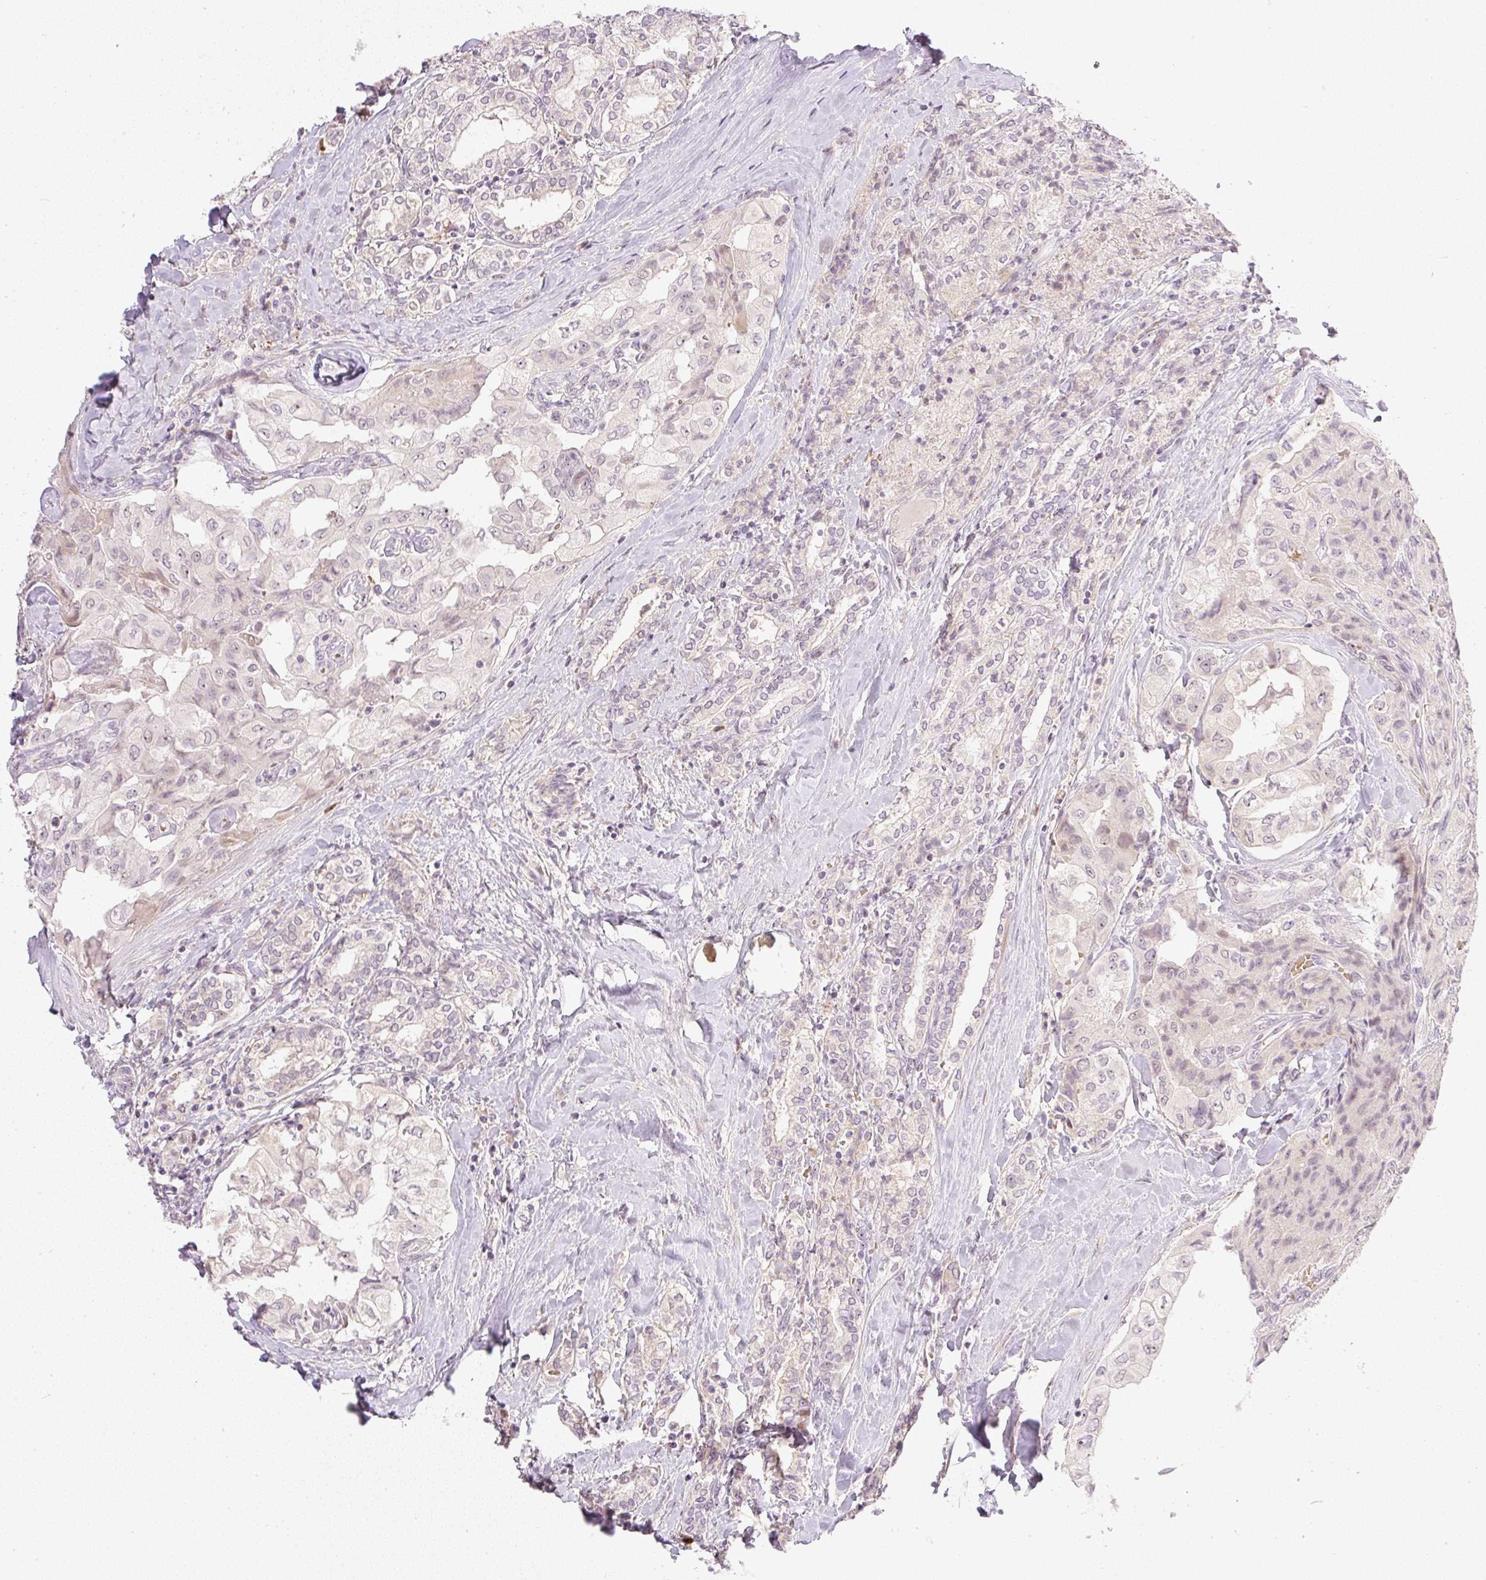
{"staining": {"intensity": "weak", "quantity": "25%-75%", "location": "nuclear"}, "tissue": "thyroid cancer", "cell_type": "Tumor cells", "image_type": "cancer", "snomed": [{"axis": "morphology", "description": "Normal tissue, NOS"}, {"axis": "morphology", "description": "Papillary adenocarcinoma, NOS"}, {"axis": "topography", "description": "Thyroid gland"}], "caption": "High-power microscopy captured an immunohistochemistry (IHC) histopathology image of thyroid papillary adenocarcinoma, revealing weak nuclear positivity in approximately 25%-75% of tumor cells. (brown staining indicates protein expression, while blue staining denotes nuclei).", "gene": "AAR2", "patient": {"sex": "female", "age": 59}}